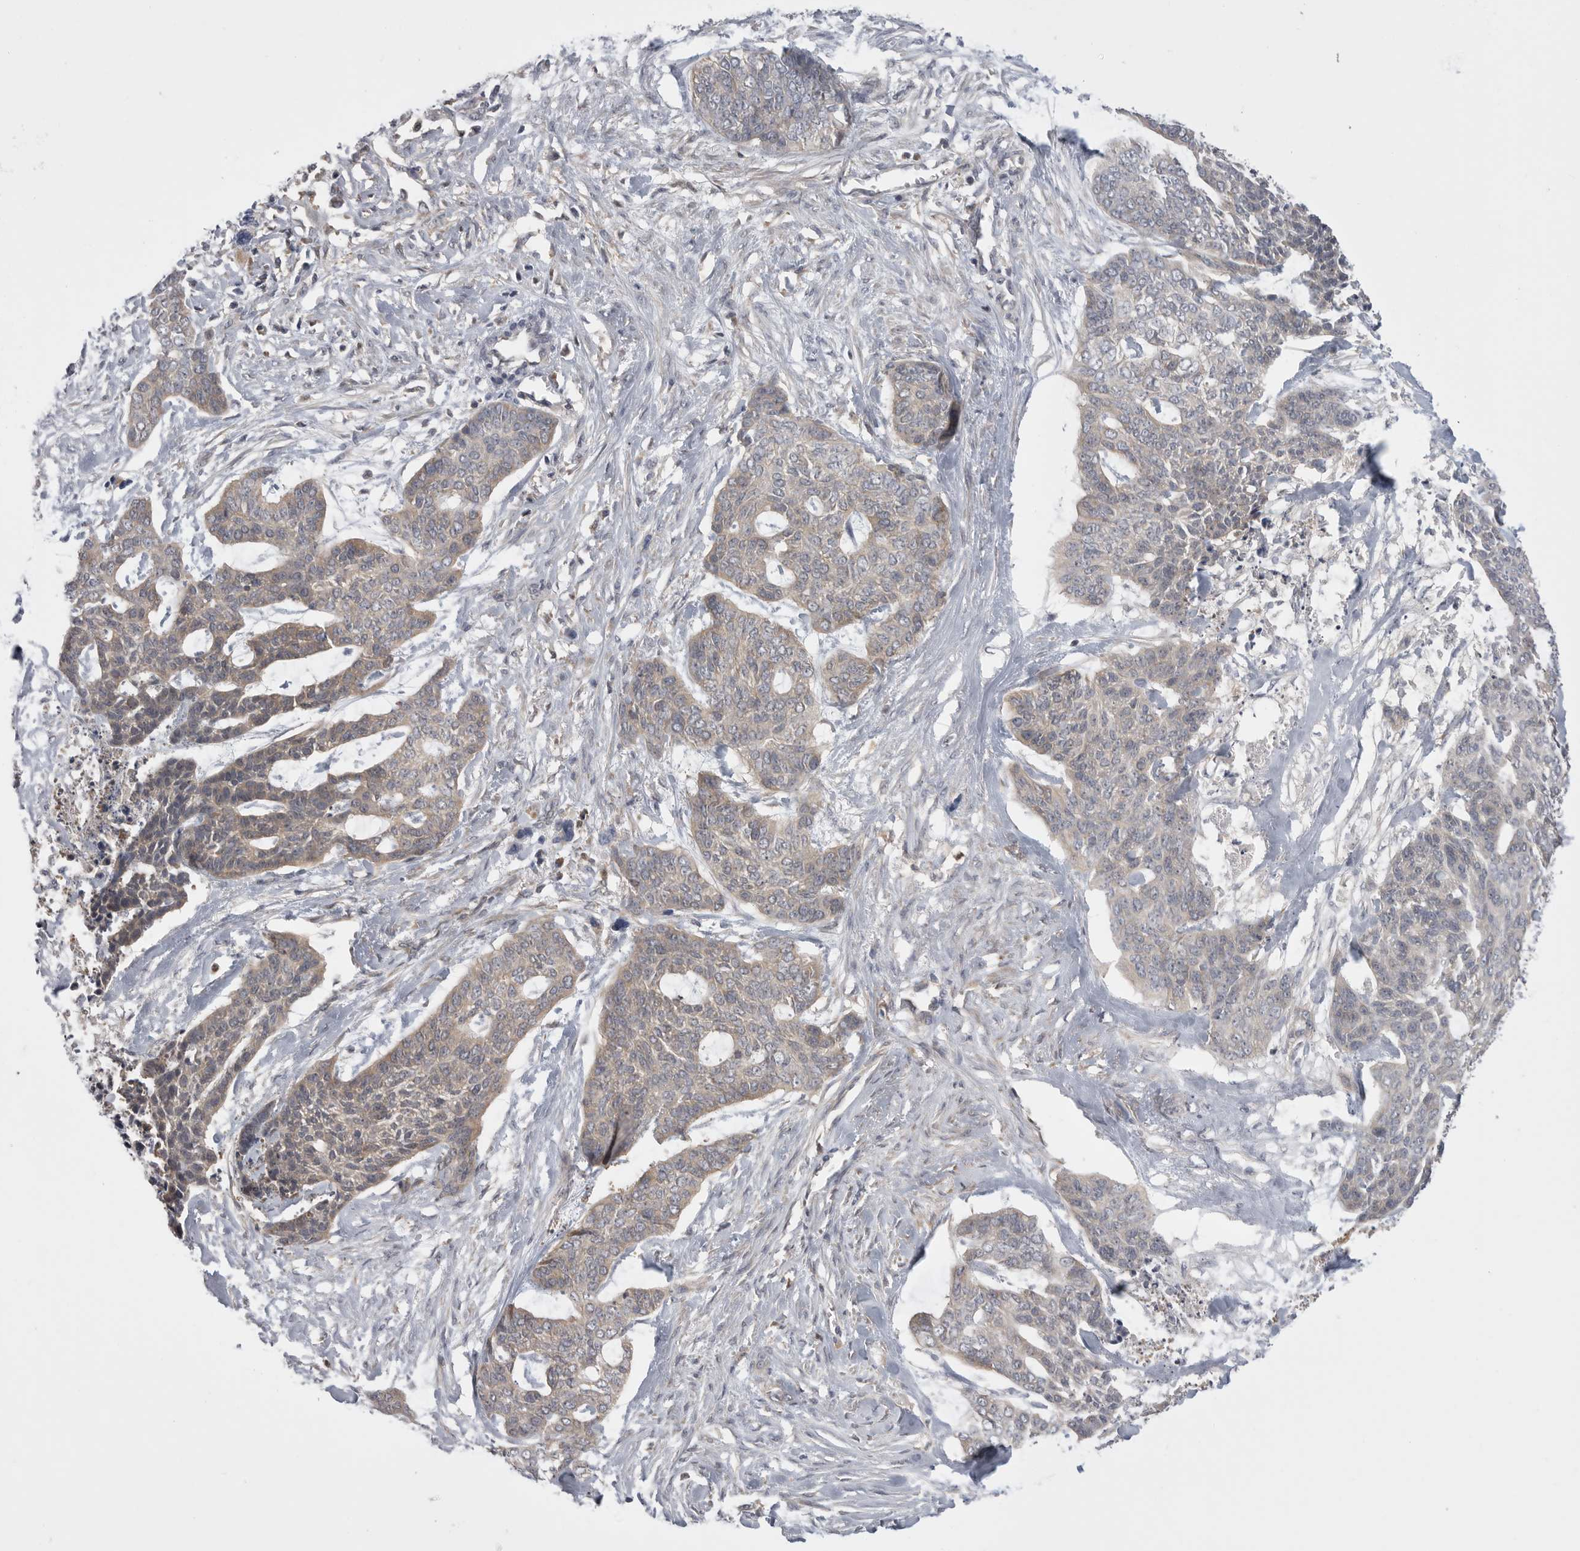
{"staining": {"intensity": "weak", "quantity": "25%-75%", "location": "cytoplasmic/membranous"}, "tissue": "skin cancer", "cell_type": "Tumor cells", "image_type": "cancer", "snomed": [{"axis": "morphology", "description": "Basal cell carcinoma"}, {"axis": "topography", "description": "Skin"}], "caption": "Immunohistochemical staining of human skin cancer (basal cell carcinoma) exhibits weak cytoplasmic/membranous protein expression in about 25%-75% of tumor cells.", "gene": "KYAT3", "patient": {"sex": "female", "age": 64}}